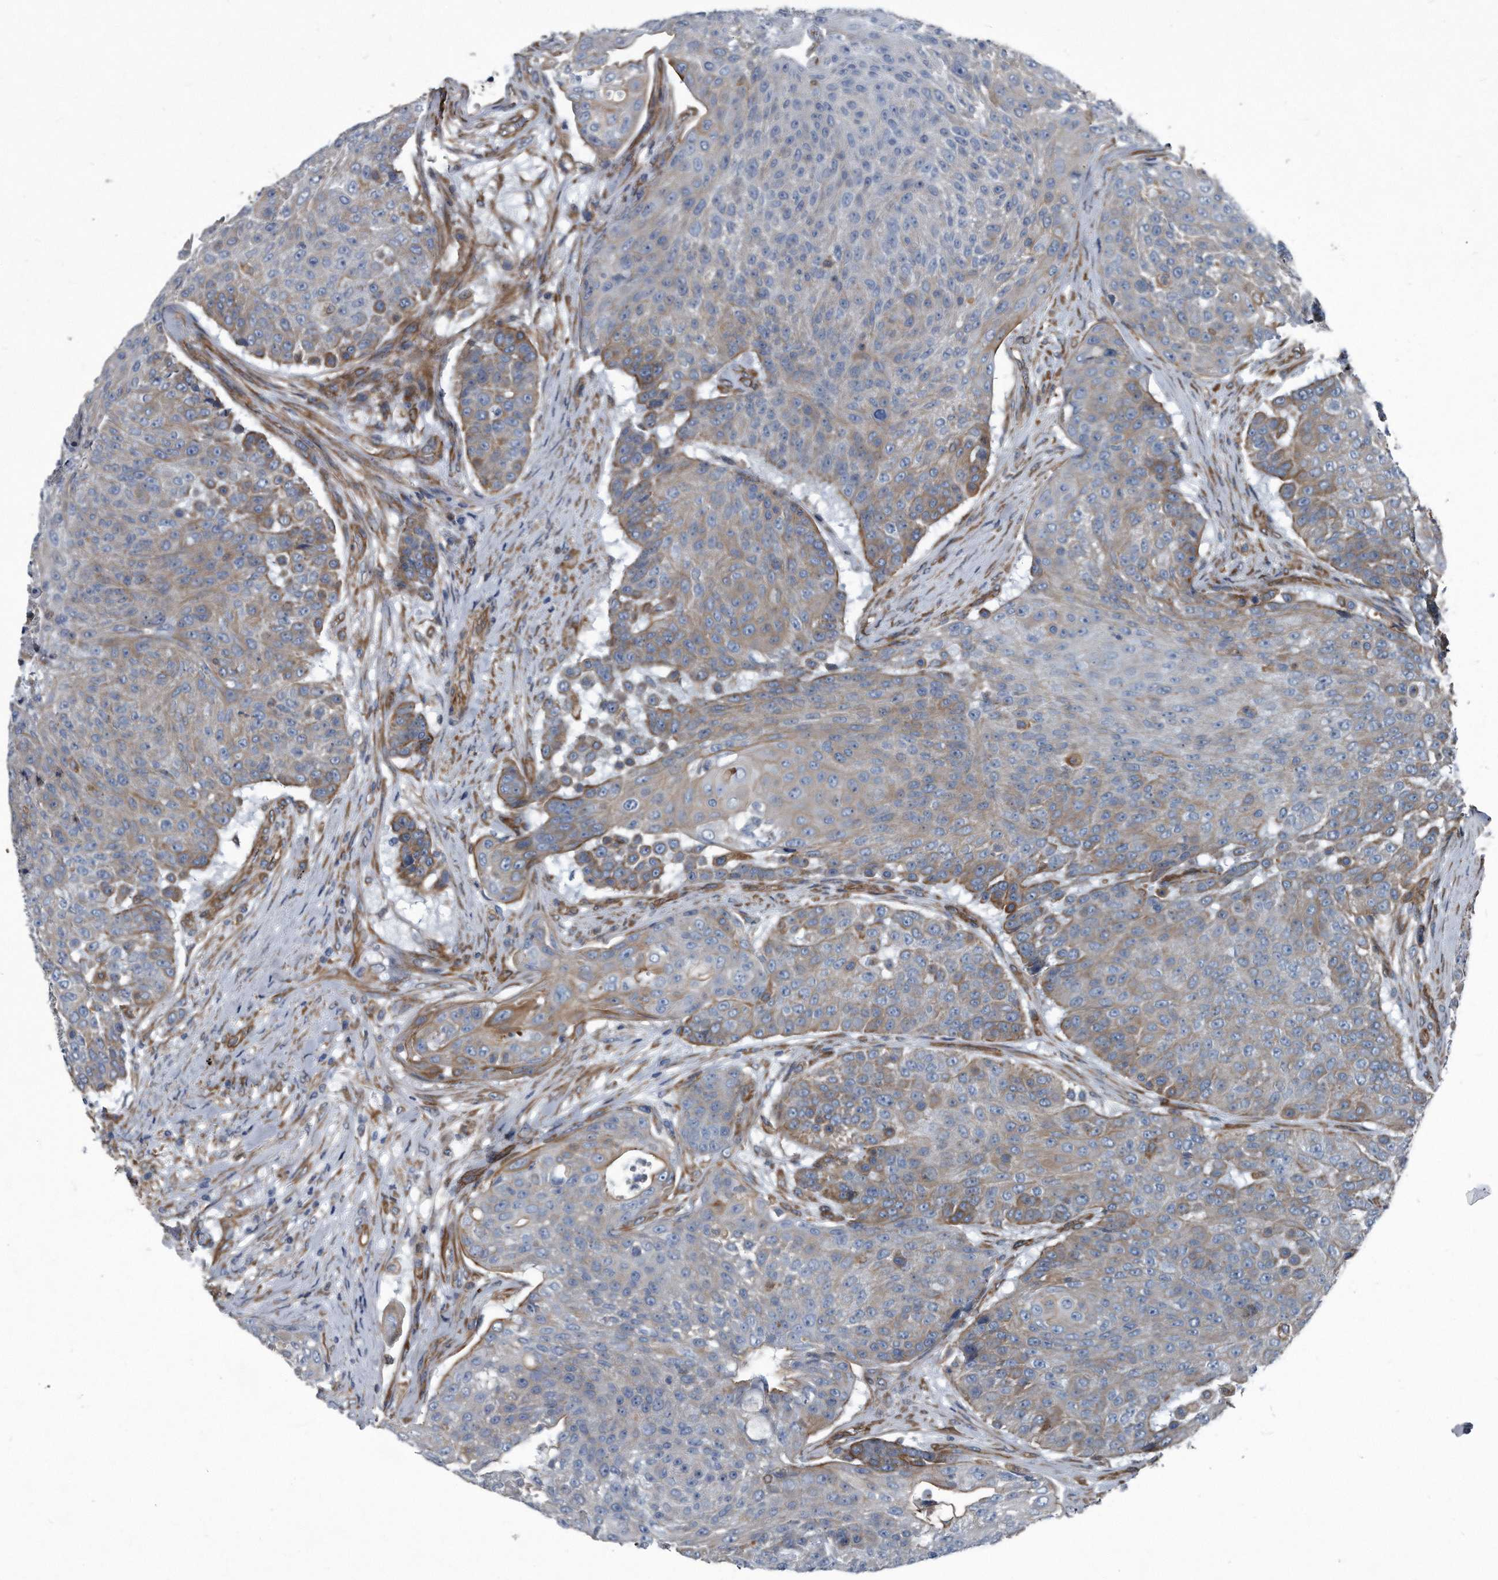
{"staining": {"intensity": "moderate", "quantity": "<25%", "location": "cytoplasmic/membranous"}, "tissue": "urothelial cancer", "cell_type": "Tumor cells", "image_type": "cancer", "snomed": [{"axis": "morphology", "description": "Urothelial carcinoma, High grade"}, {"axis": "topography", "description": "Urinary bladder"}], "caption": "High-grade urothelial carcinoma stained for a protein displays moderate cytoplasmic/membranous positivity in tumor cells.", "gene": "PLEC", "patient": {"sex": "female", "age": 63}}